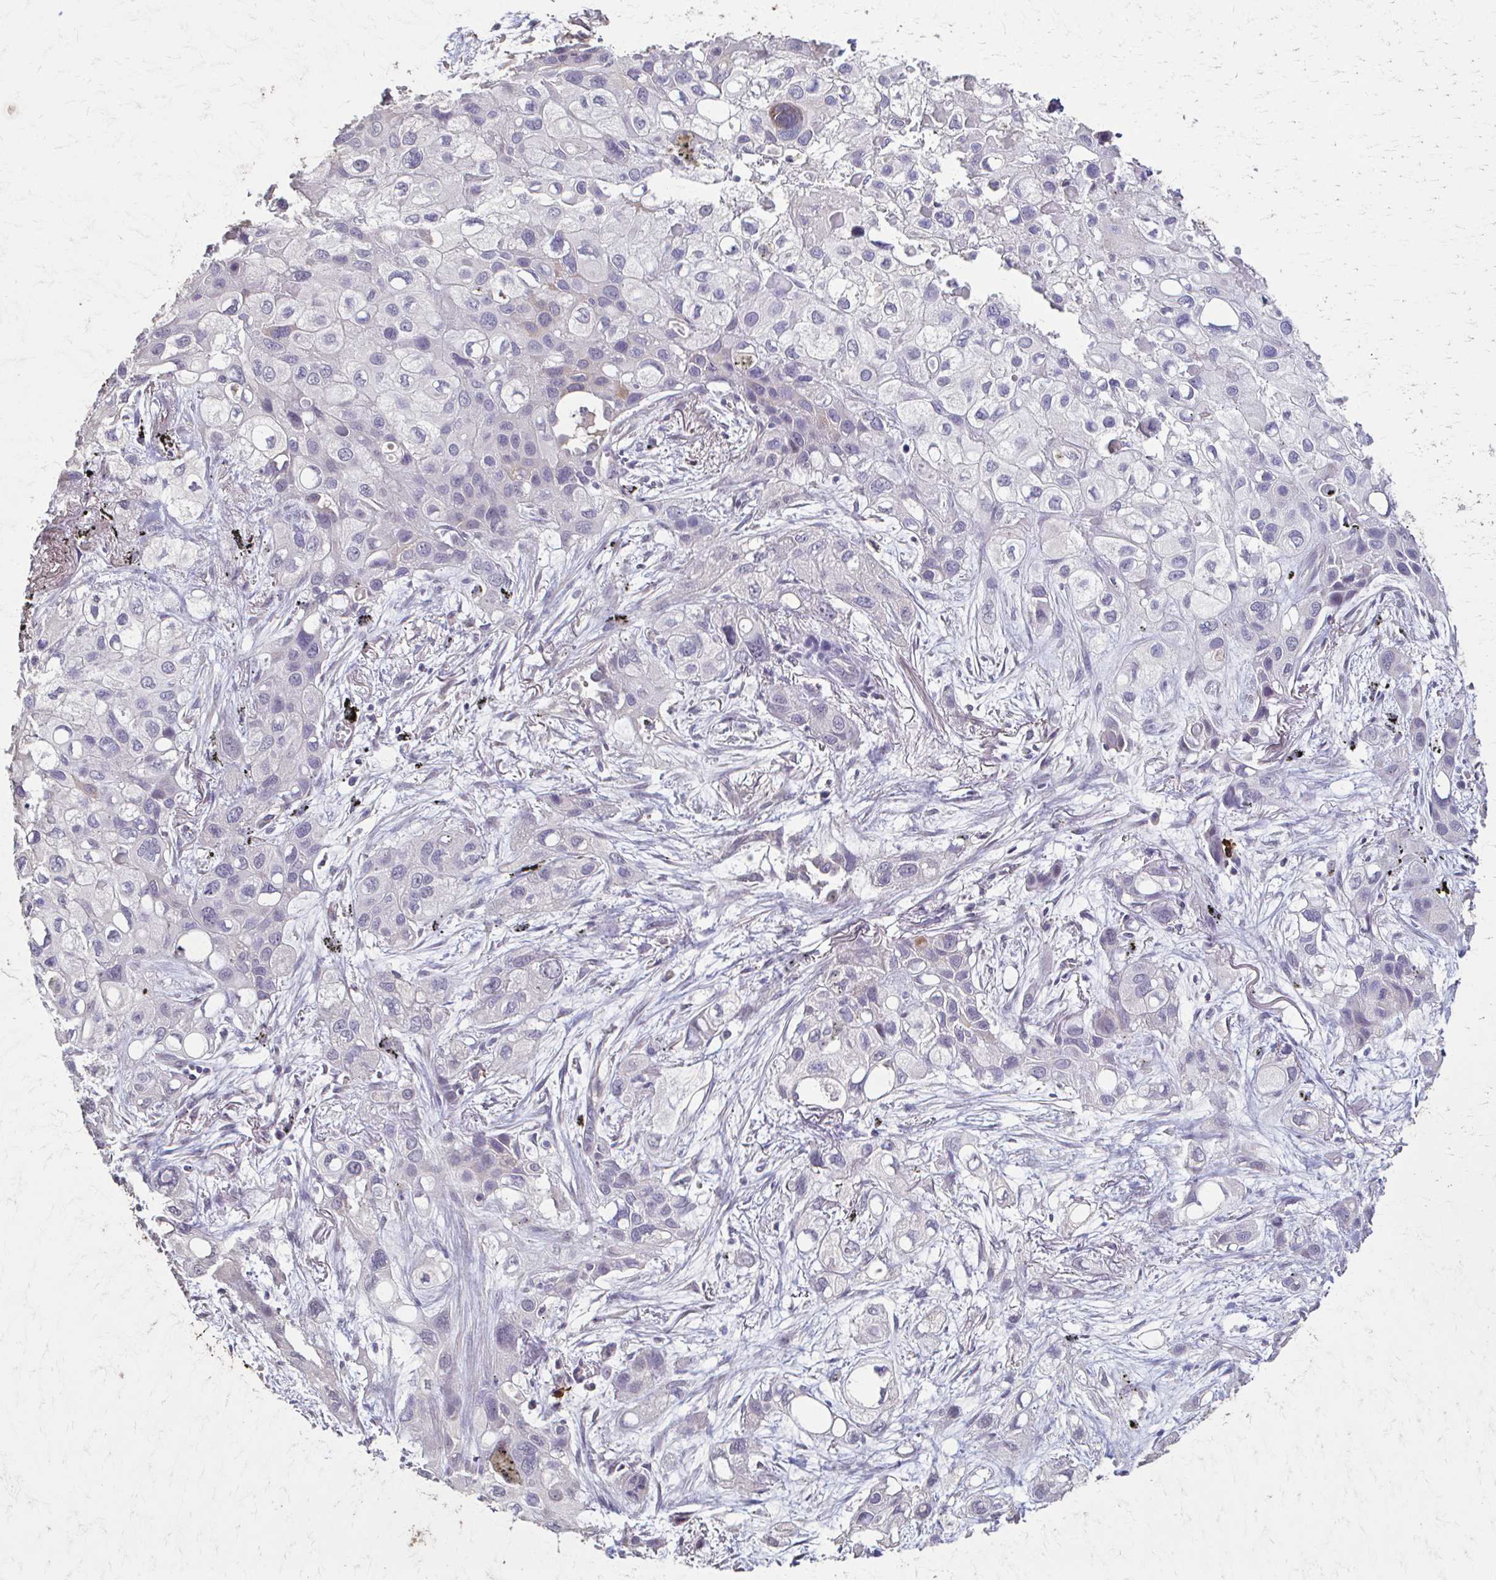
{"staining": {"intensity": "negative", "quantity": "none", "location": "none"}, "tissue": "lung cancer", "cell_type": "Tumor cells", "image_type": "cancer", "snomed": [{"axis": "morphology", "description": "Squamous cell carcinoma, NOS"}, {"axis": "morphology", "description": "Squamous cell carcinoma, metastatic, NOS"}, {"axis": "topography", "description": "Lung"}], "caption": "The image displays no staining of tumor cells in squamous cell carcinoma (lung).", "gene": "IL18BP", "patient": {"sex": "male", "age": 59}}